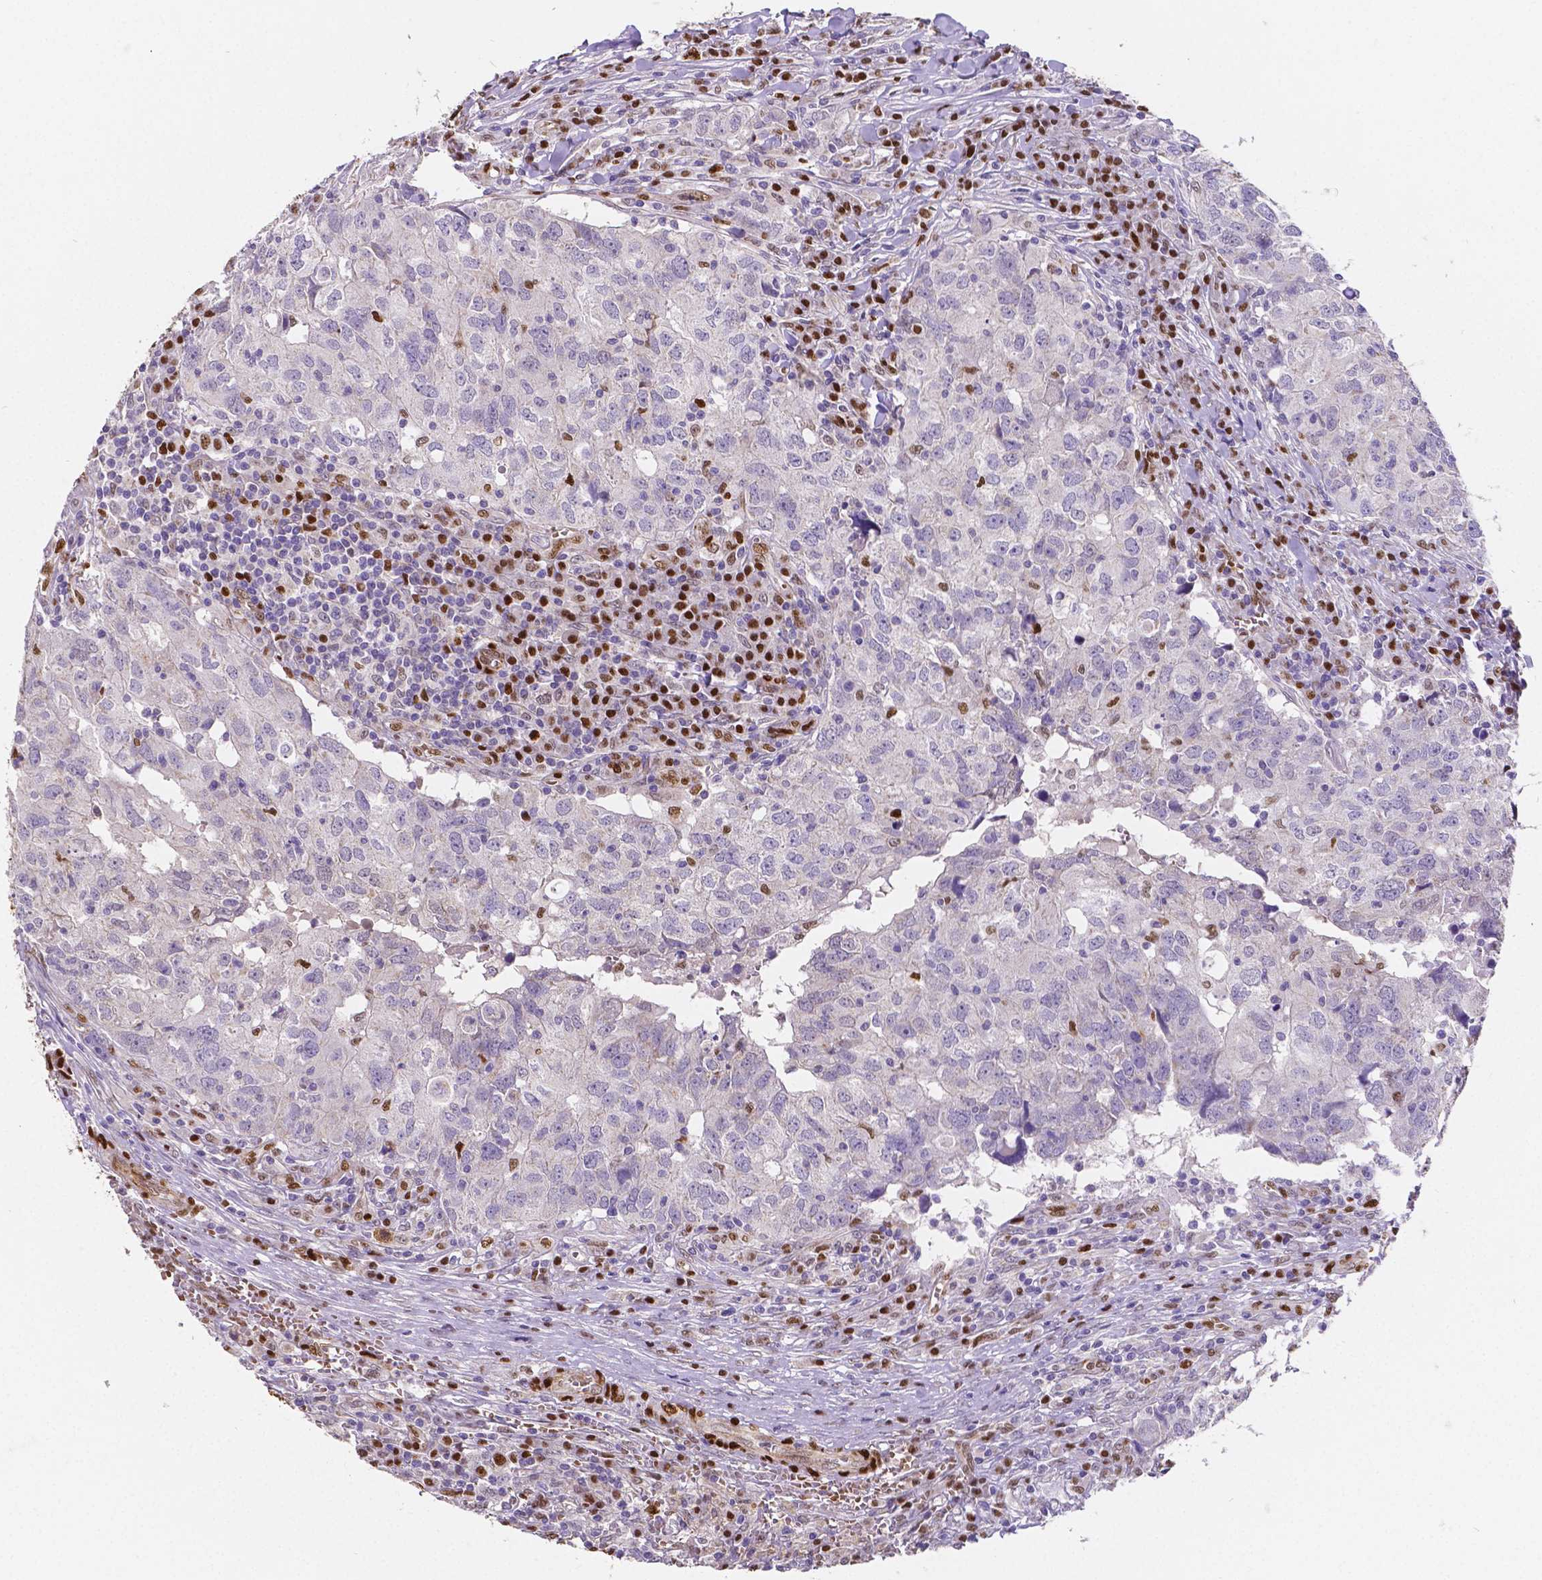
{"staining": {"intensity": "negative", "quantity": "none", "location": "none"}, "tissue": "breast cancer", "cell_type": "Tumor cells", "image_type": "cancer", "snomed": [{"axis": "morphology", "description": "Duct carcinoma"}, {"axis": "topography", "description": "Breast"}], "caption": "Protein analysis of breast invasive ductal carcinoma demonstrates no significant positivity in tumor cells. The staining was performed using DAB (3,3'-diaminobenzidine) to visualize the protein expression in brown, while the nuclei were stained in blue with hematoxylin (Magnification: 20x).", "gene": "MEF2C", "patient": {"sex": "female", "age": 30}}